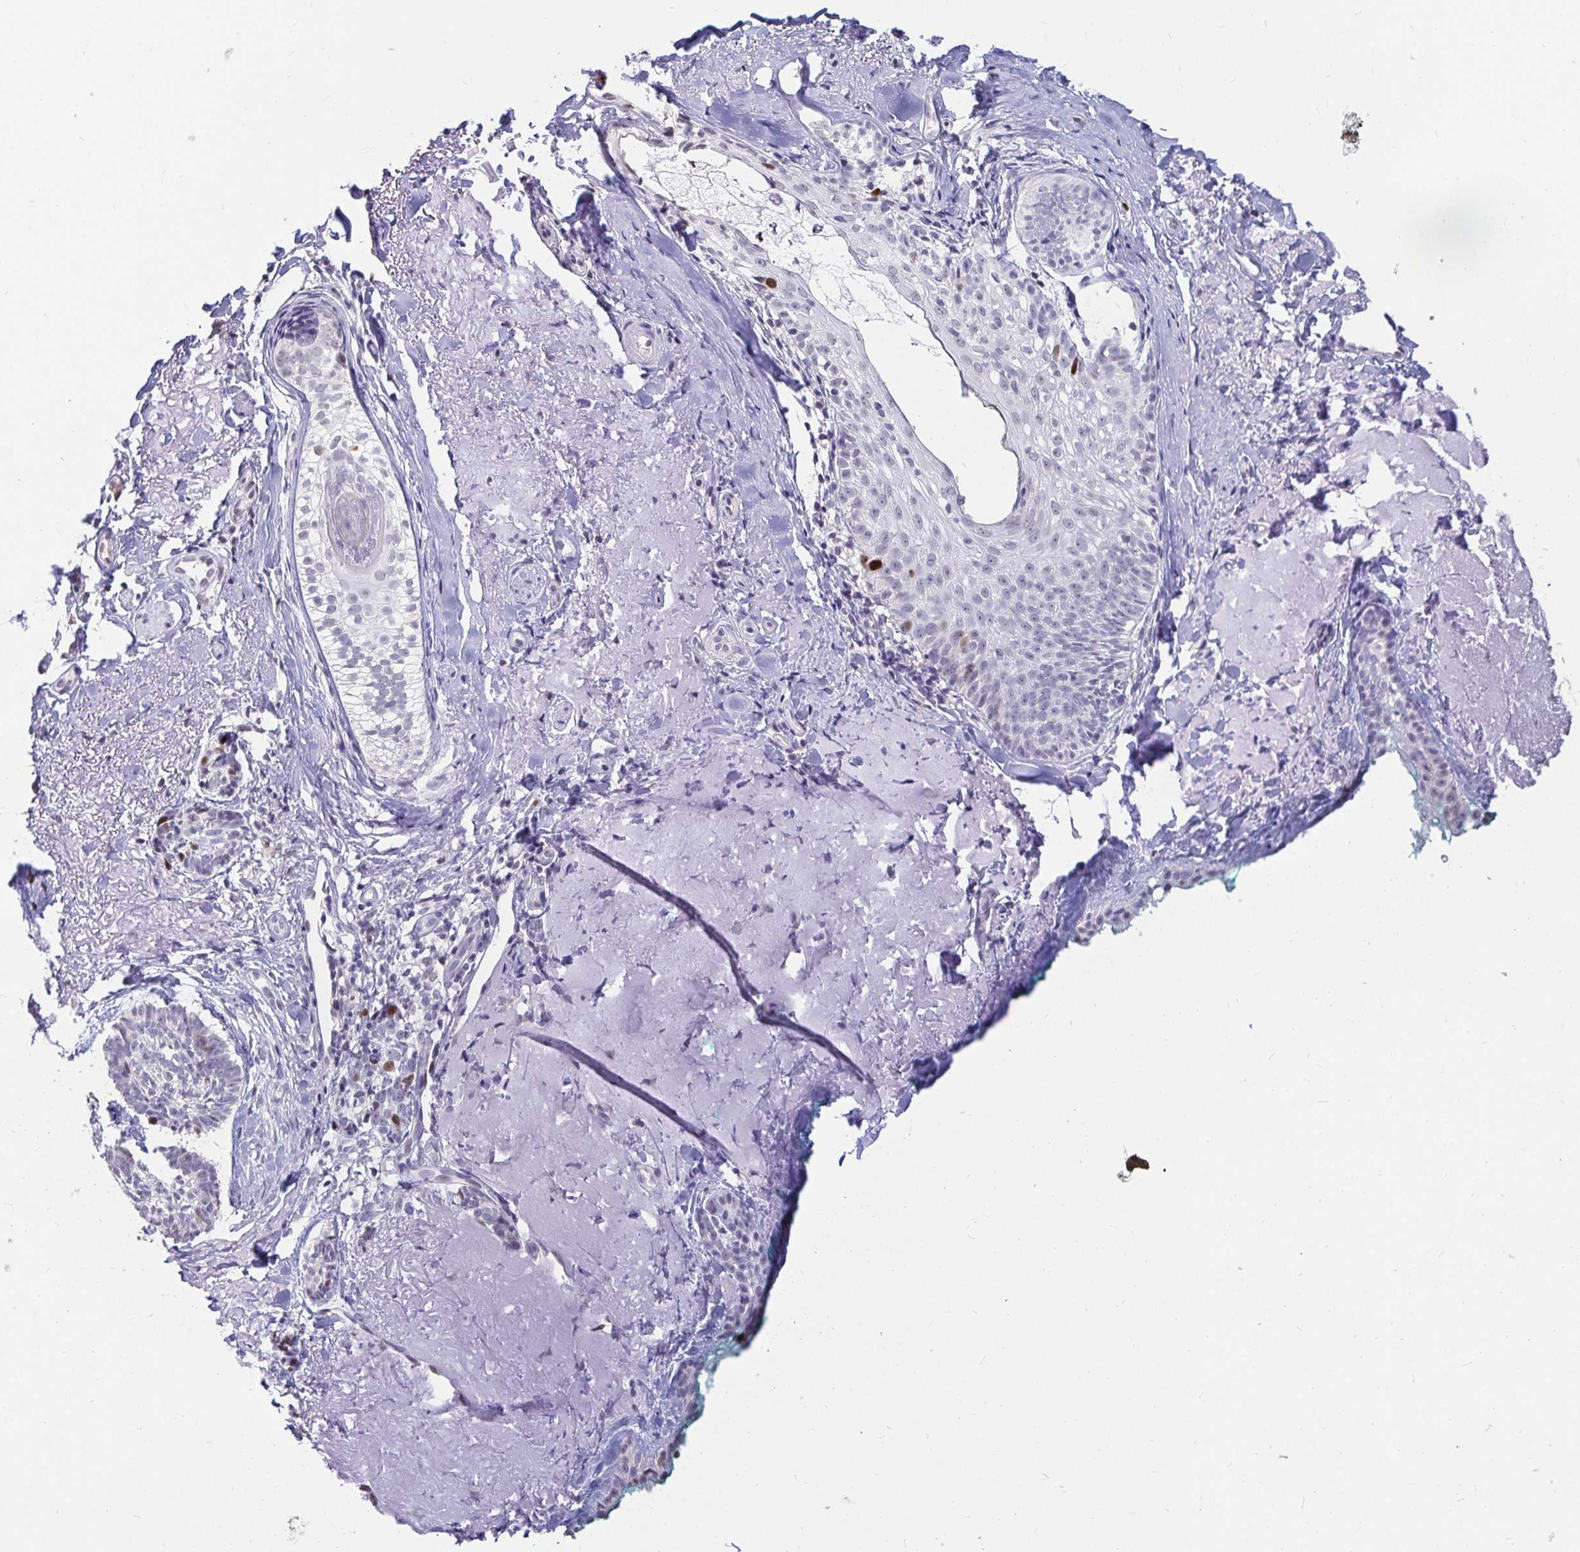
{"staining": {"intensity": "moderate", "quantity": "<25%", "location": "nuclear"}, "tissue": "skin cancer", "cell_type": "Tumor cells", "image_type": "cancer", "snomed": [{"axis": "morphology", "description": "Basal cell carcinoma"}, {"axis": "topography", "description": "Skin"}, {"axis": "topography", "description": "Skin of face"}, {"axis": "topography", "description": "Skin of nose"}], "caption": "Skin cancer (basal cell carcinoma) stained with immunohistochemistry (IHC) demonstrates moderate nuclear positivity in approximately <25% of tumor cells. (Stains: DAB in brown, nuclei in blue, Microscopy: brightfield microscopy at high magnification).", "gene": "ANLN", "patient": {"sex": "female", "age": 86}}